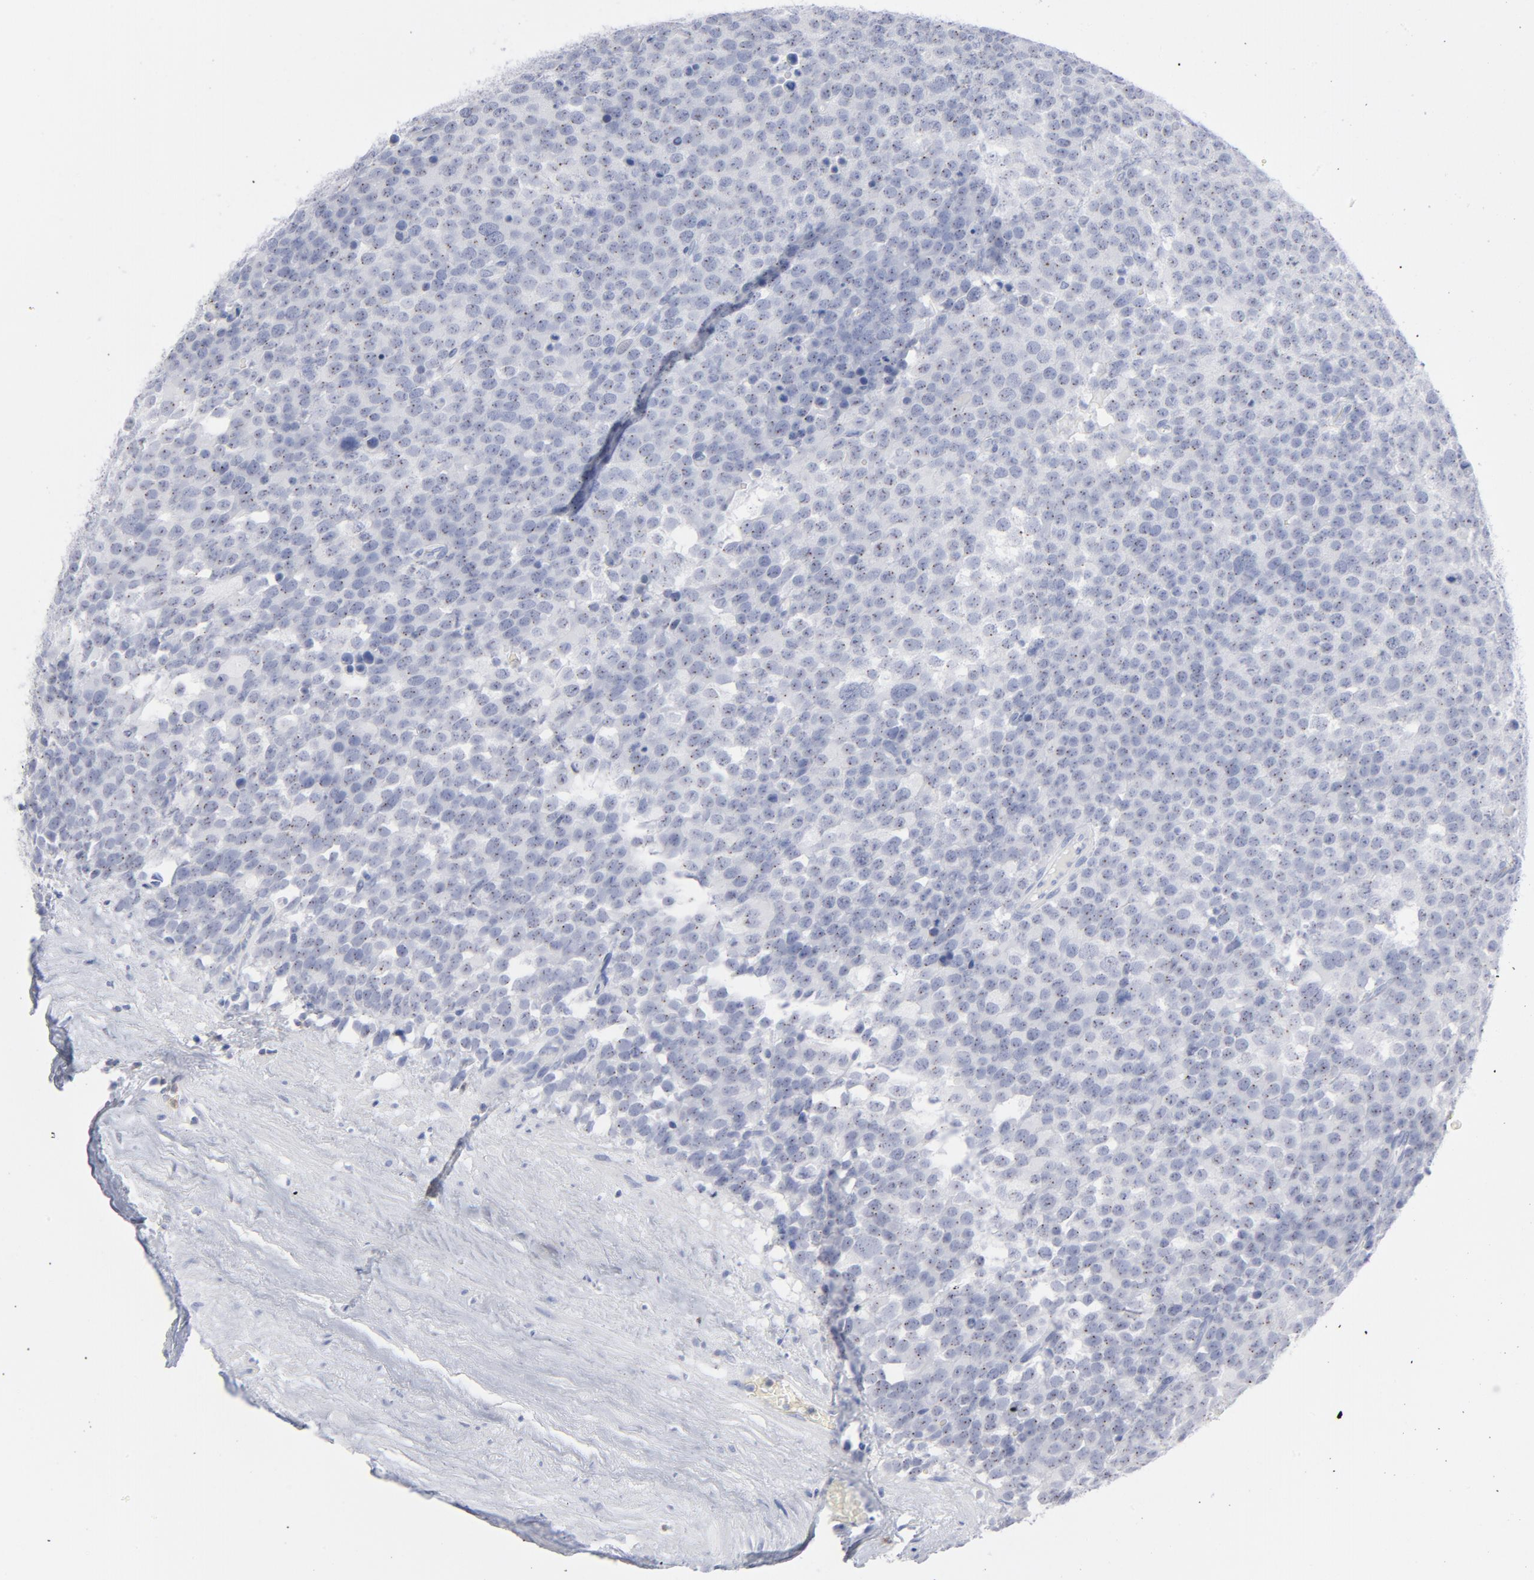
{"staining": {"intensity": "negative", "quantity": "none", "location": "none"}, "tissue": "testis cancer", "cell_type": "Tumor cells", "image_type": "cancer", "snomed": [{"axis": "morphology", "description": "Seminoma, NOS"}, {"axis": "topography", "description": "Testis"}], "caption": "Tumor cells are negative for protein expression in human testis cancer.", "gene": "P2RY8", "patient": {"sex": "male", "age": 71}}